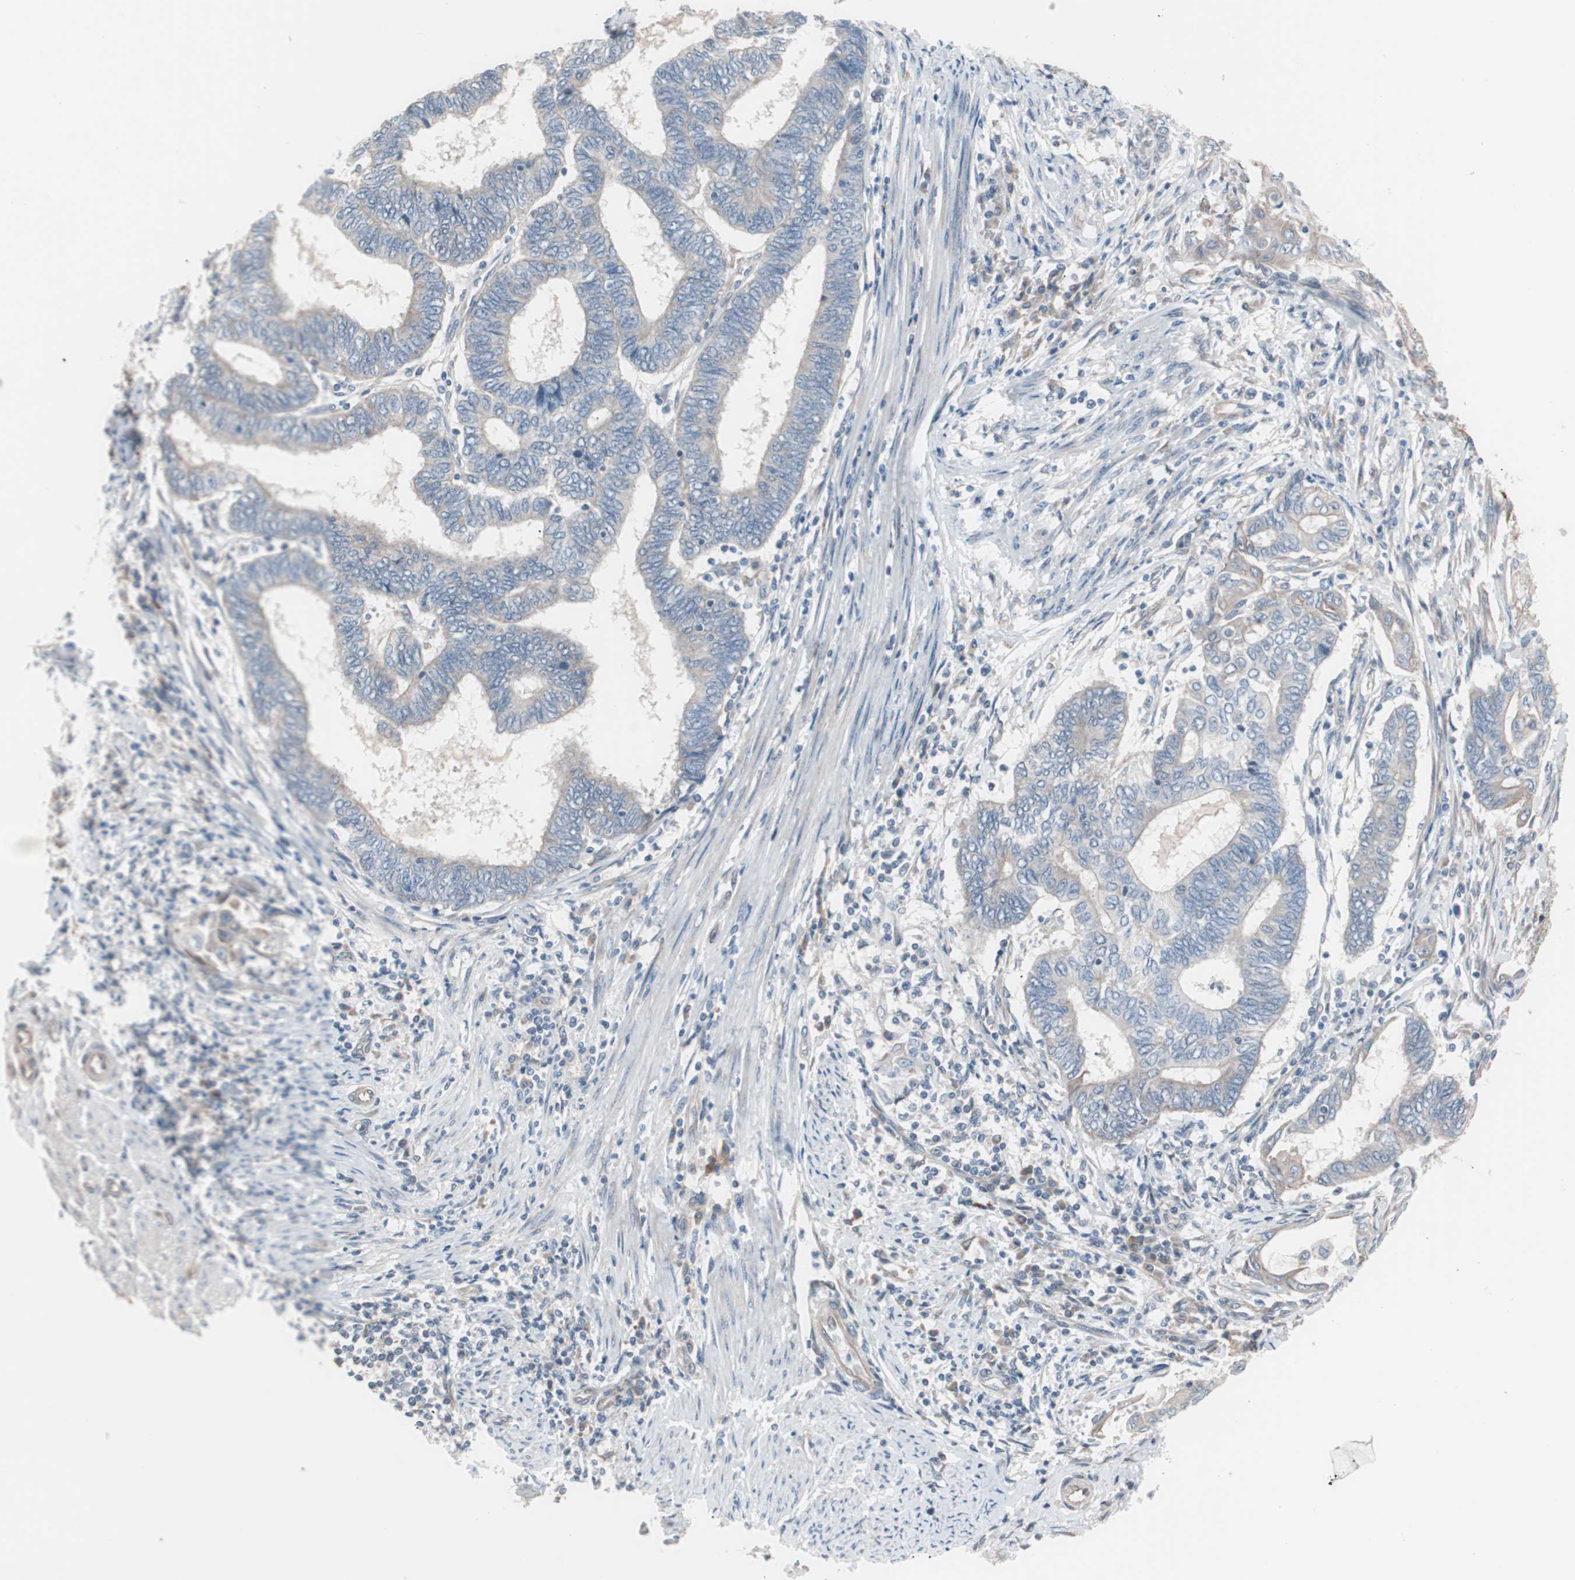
{"staining": {"intensity": "weak", "quantity": "<25%", "location": "cytoplasmic/membranous"}, "tissue": "endometrial cancer", "cell_type": "Tumor cells", "image_type": "cancer", "snomed": [{"axis": "morphology", "description": "Adenocarcinoma, NOS"}, {"axis": "topography", "description": "Uterus"}, {"axis": "topography", "description": "Endometrium"}], "caption": "DAB (3,3'-diaminobenzidine) immunohistochemical staining of human adenocarcinoma (endometrial) demonstrates no significant positivity in tumor cells. Nuclei are stained in blue.", "gene": "SMG1", "patient": {"sex": "female", "age": 70}}